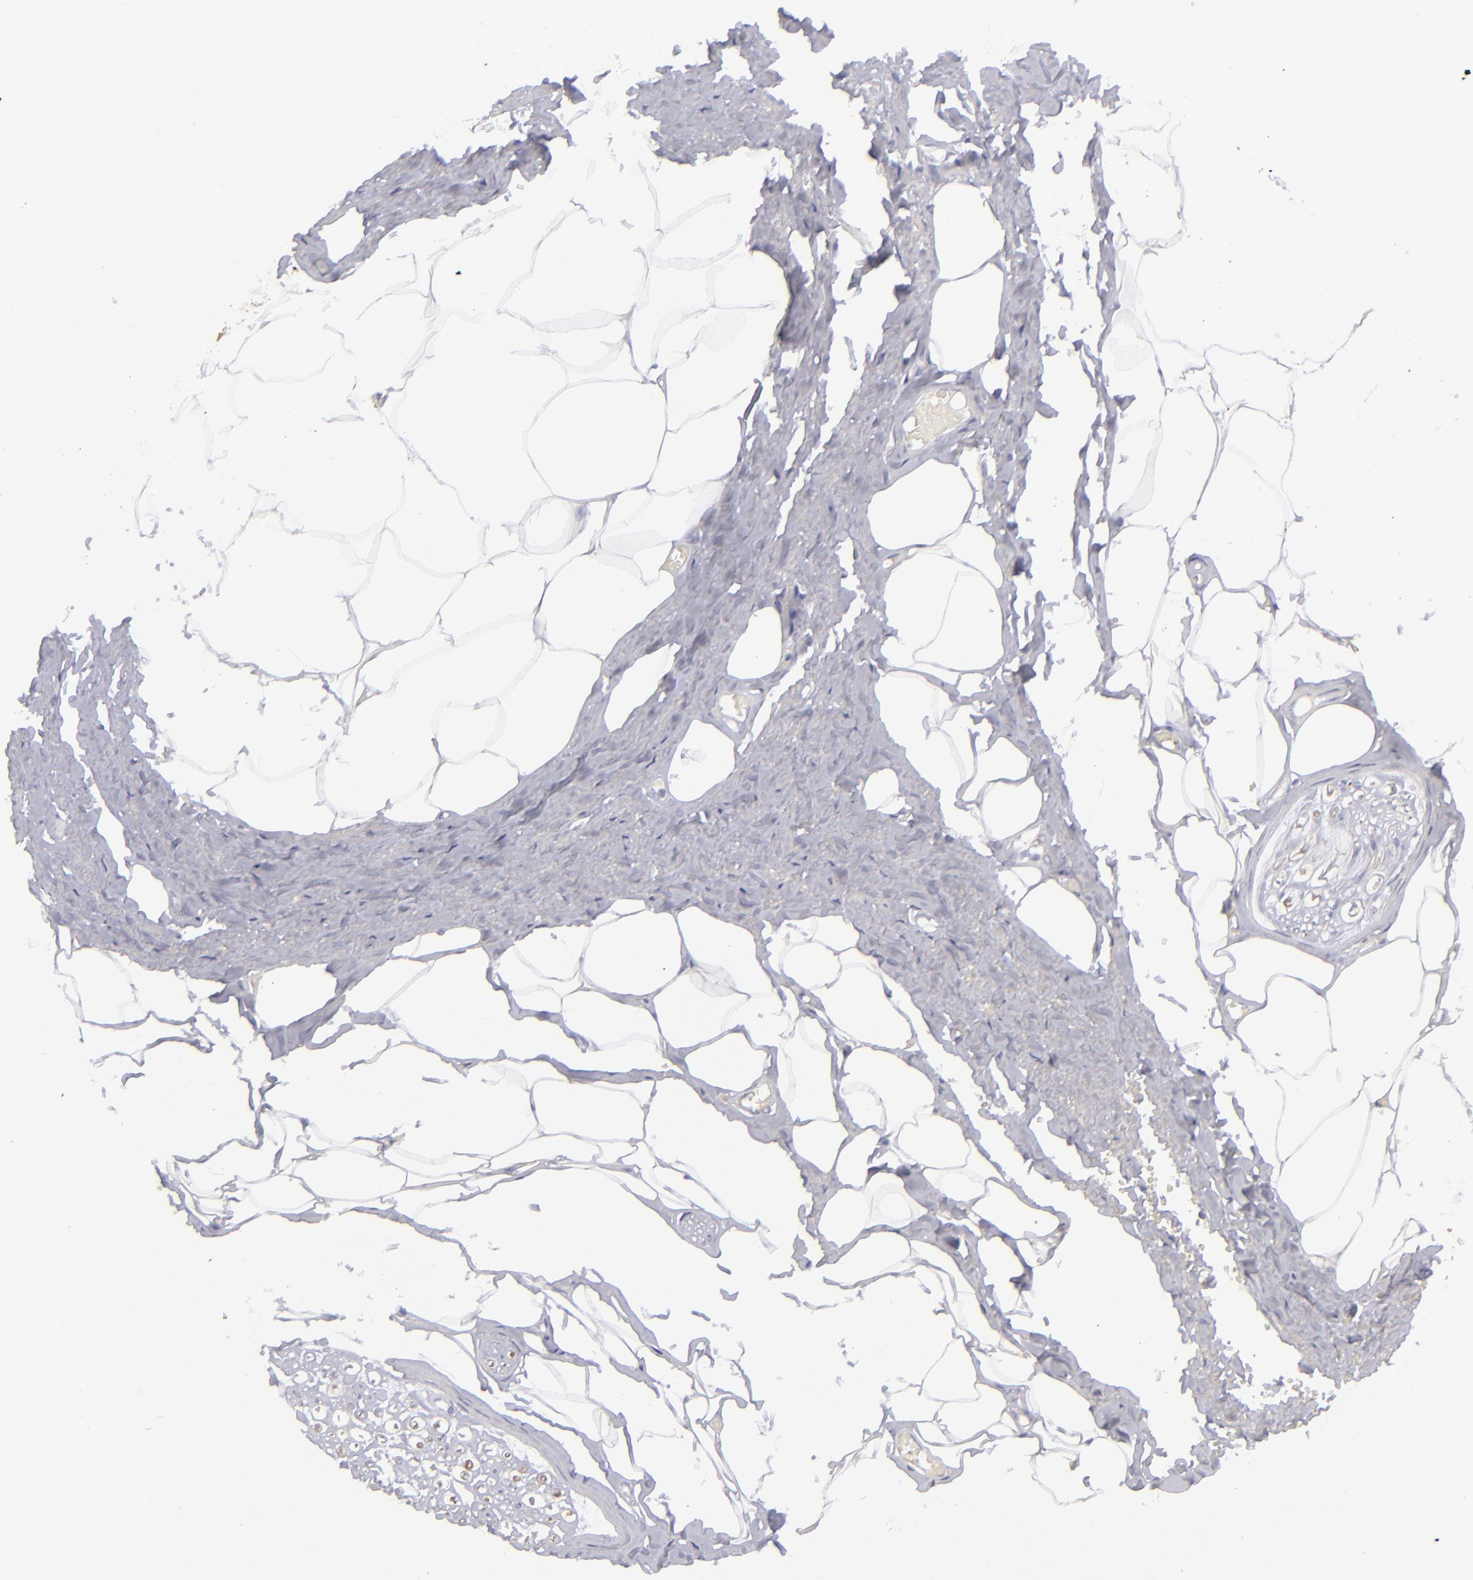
{"staining": {"intensity": "negative", "quantity": "none", "location": "none"}, "tissue": "adipose tissue", "cell_type": "Adipocytes", "image_type": "normal", "snomed": [{"axis": "morphology", "description": "Normal tissue, NOS"}, {"axis": "topography", "description": "Soft tissue"}, {"axis": "topography", "description": "Peripheral nerve tissue"}], "caption": "Adipose tissue stained for a protein using immunohistochemistry shows no staining adipocytes.", "gene": "BSG", "patient": {"sex": "female", "age": 68}}